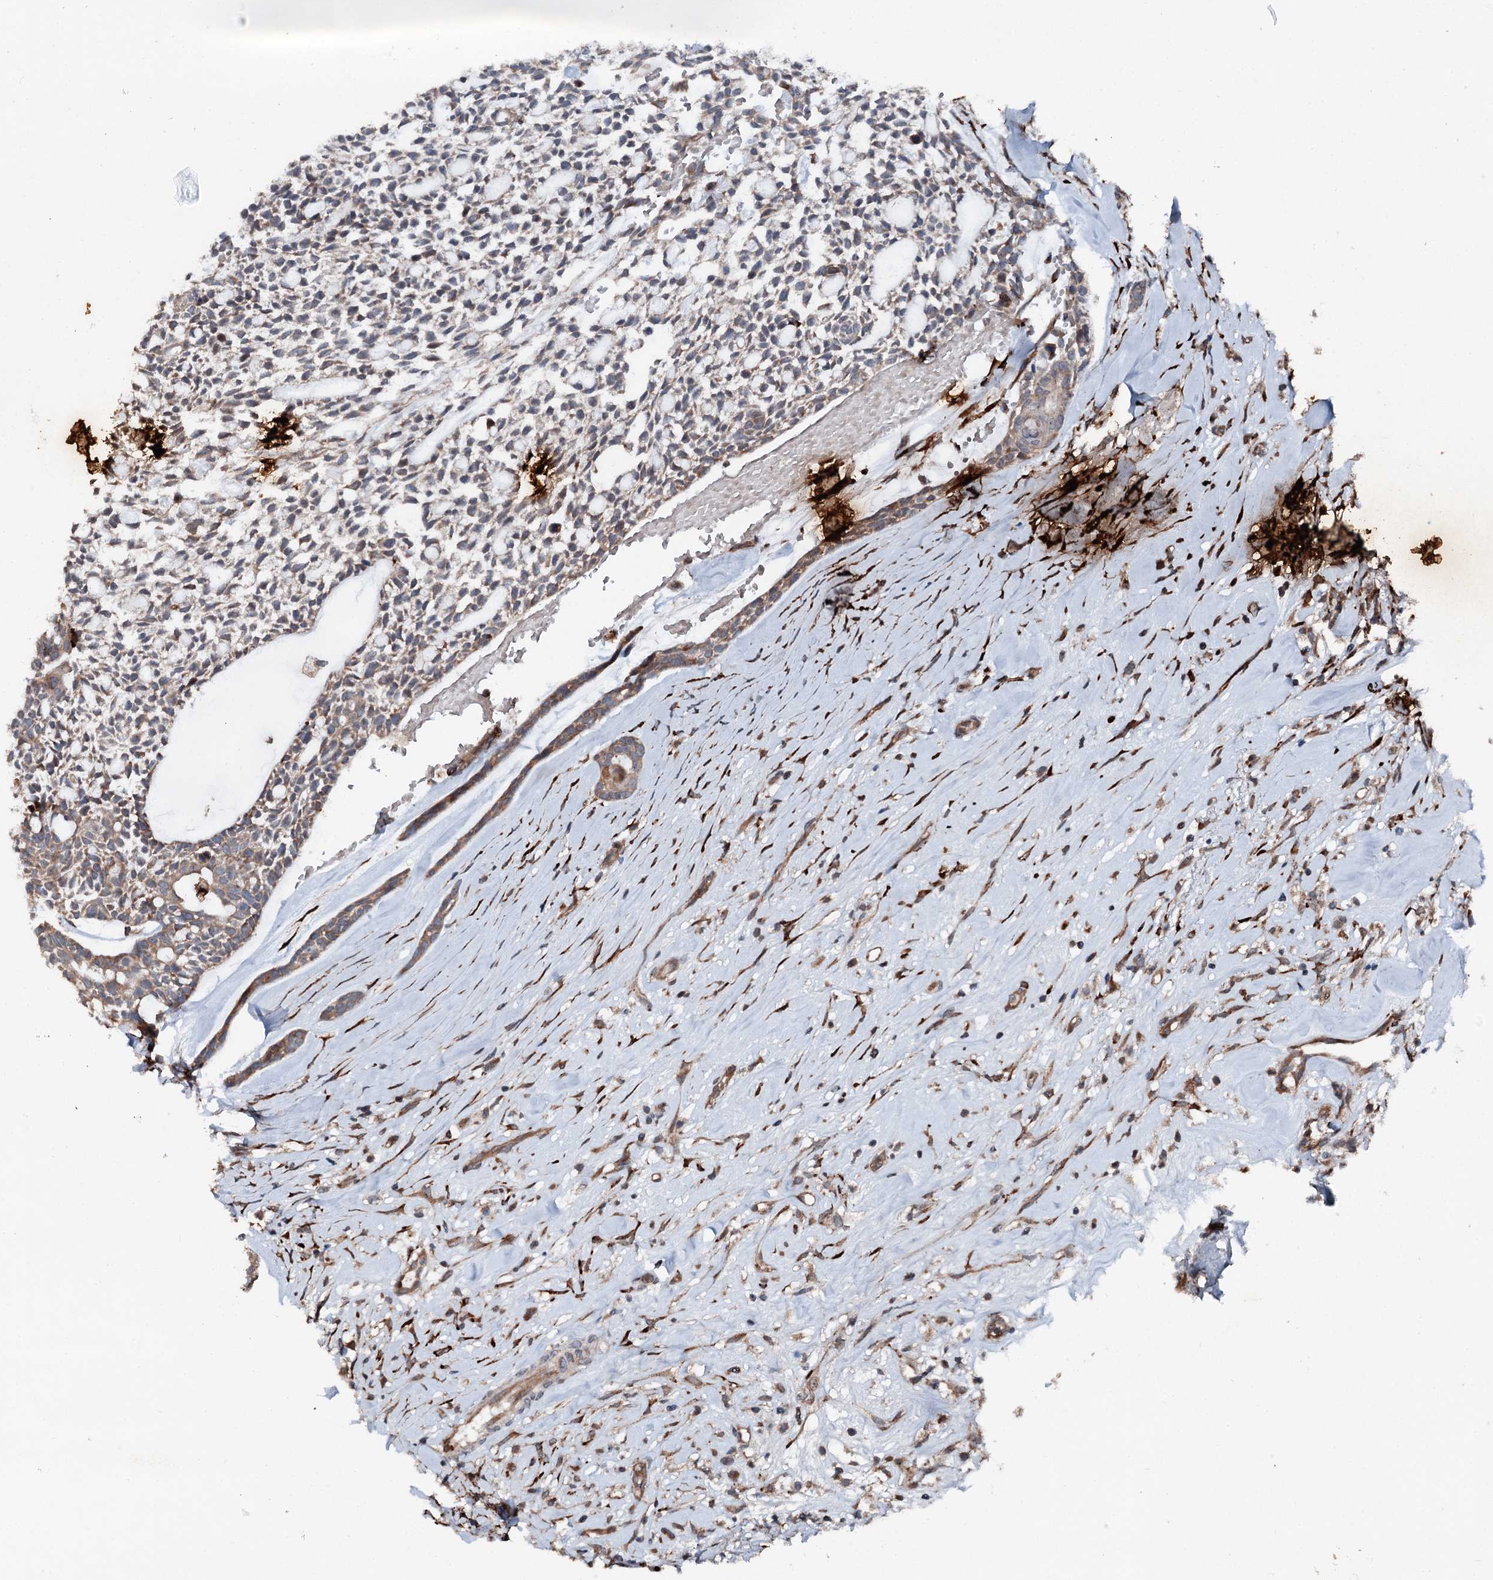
{"staining": {"intensity": "moderate", "quantity": "25%-75%", "location": "cytoplasmic/membranous"}, "tissue": "head and neck cancer", "cell_type": "Tumor cells", "image_type": "cancer", "snomed": [{"axis": "morphology", "description": "Adenocarcinoma, NOS"}, {"axis": "topography", "description": "Subcutis"}, {"axis": "topography", "description": "Head-Neck"}], "caption": "Protein expression analysis of human adenocarcinoma (head and neck) reveals moderate cytoplasmic/membranous expression in about 25%-75% of tumor cells. (Stains: DAB (3,3'-diaminobenzidine) in brown, nuclei in blue, Microscopy: brightfield microscopy at high magnification).", "gene": "DDIAS", "patient": {"sex": "female", "age": 73}}